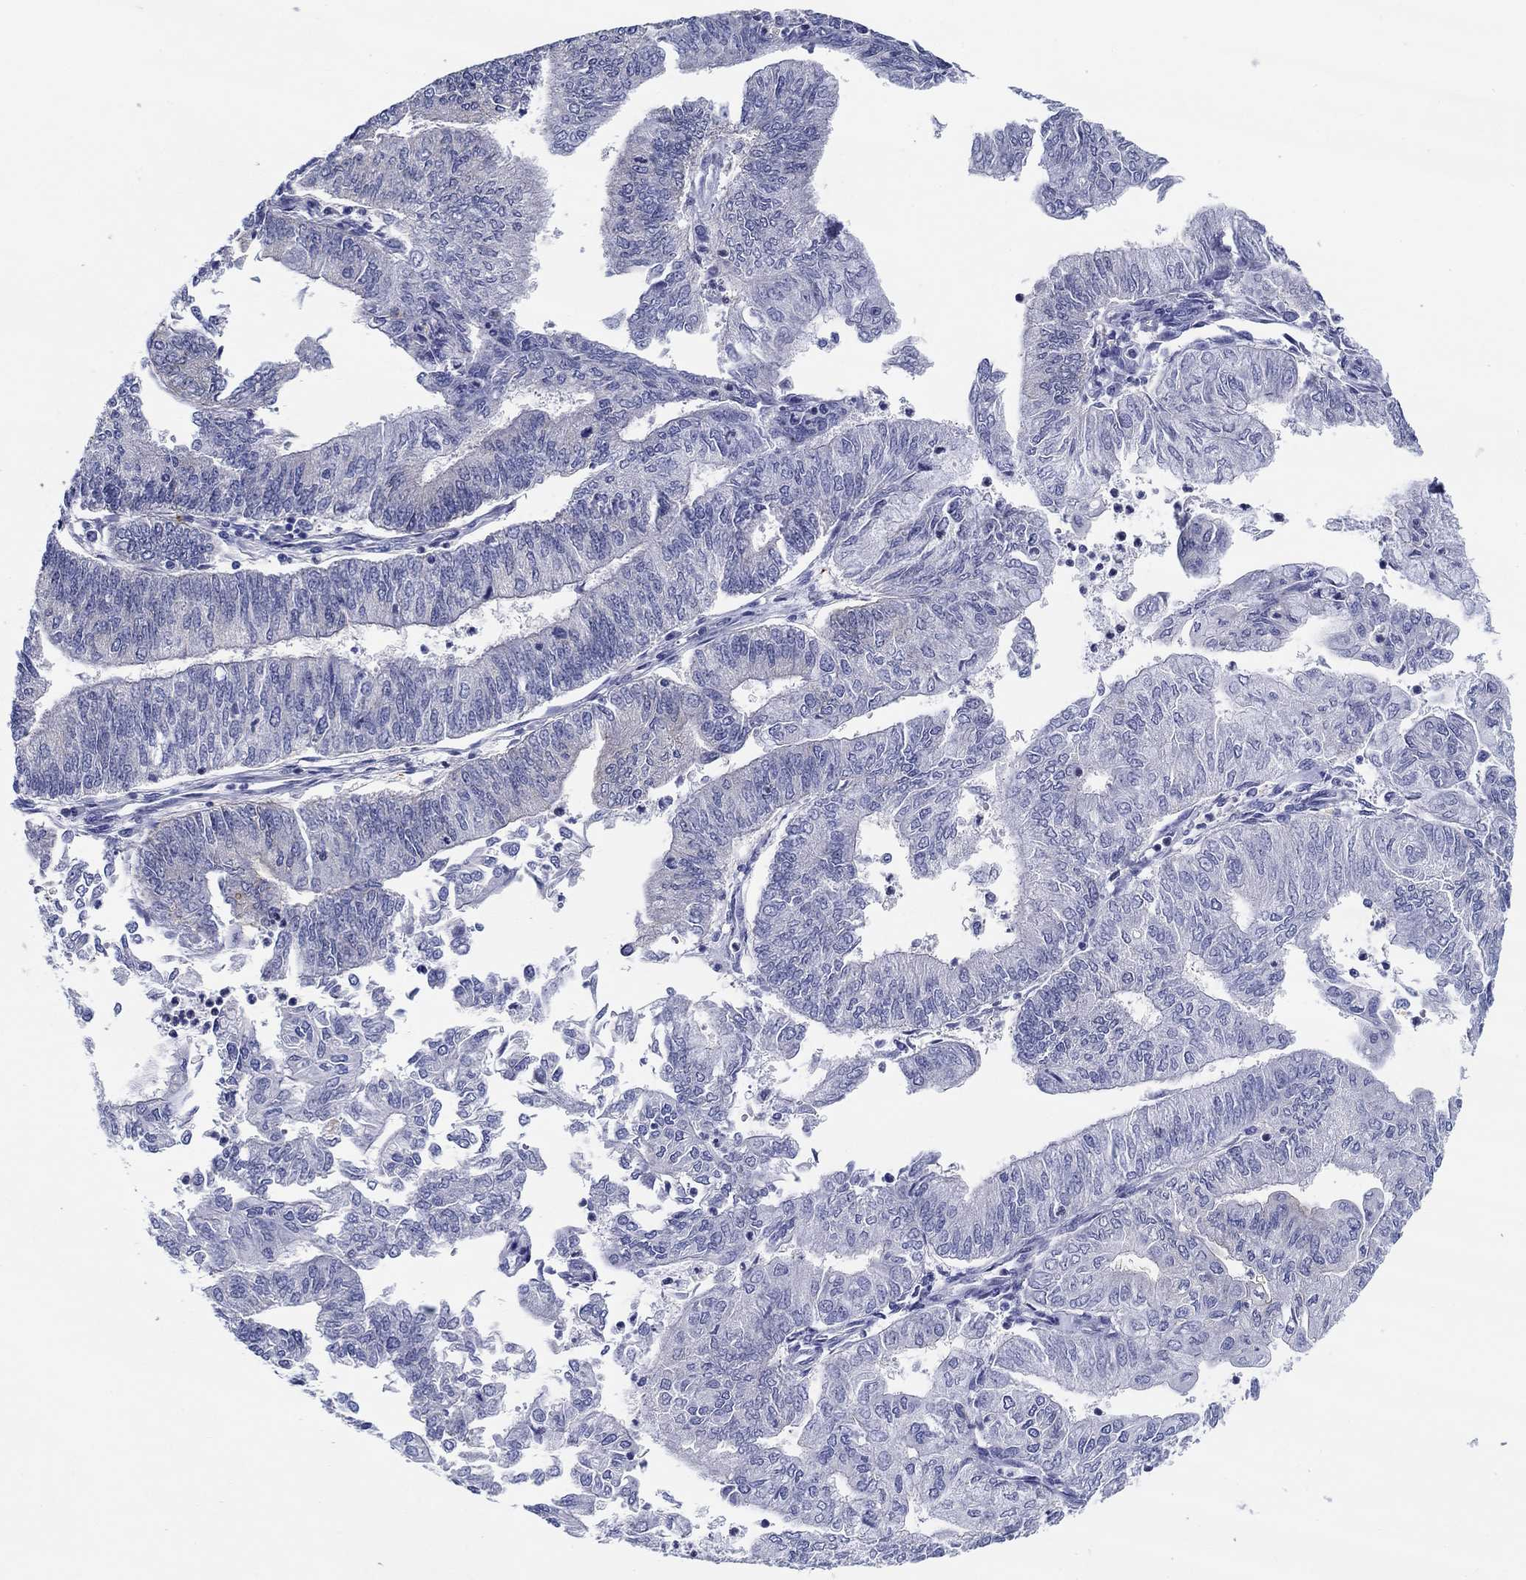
{"staining": {"intensity": "negative", "quantity": "none", "location": "none"}, "tissue": "endometrial cancer", "cell_type": "Tumor cells", "image_type": "cancer", "snomed": [{"axis": "morphology", "description": "Adenocarcinoma, NOS"}, {"axis": "topography", "description": "Endometrium"}], "caption": "High magnification brightfield microscopy of endometrial cancer (adenocarcinoma) stained with DAB (brown) and counterstained with hematoxylin (blue): tumor cells show no significant positivity.", "gene": "RAP1GAP", "patient": {"sex": "female", "age": 59}}